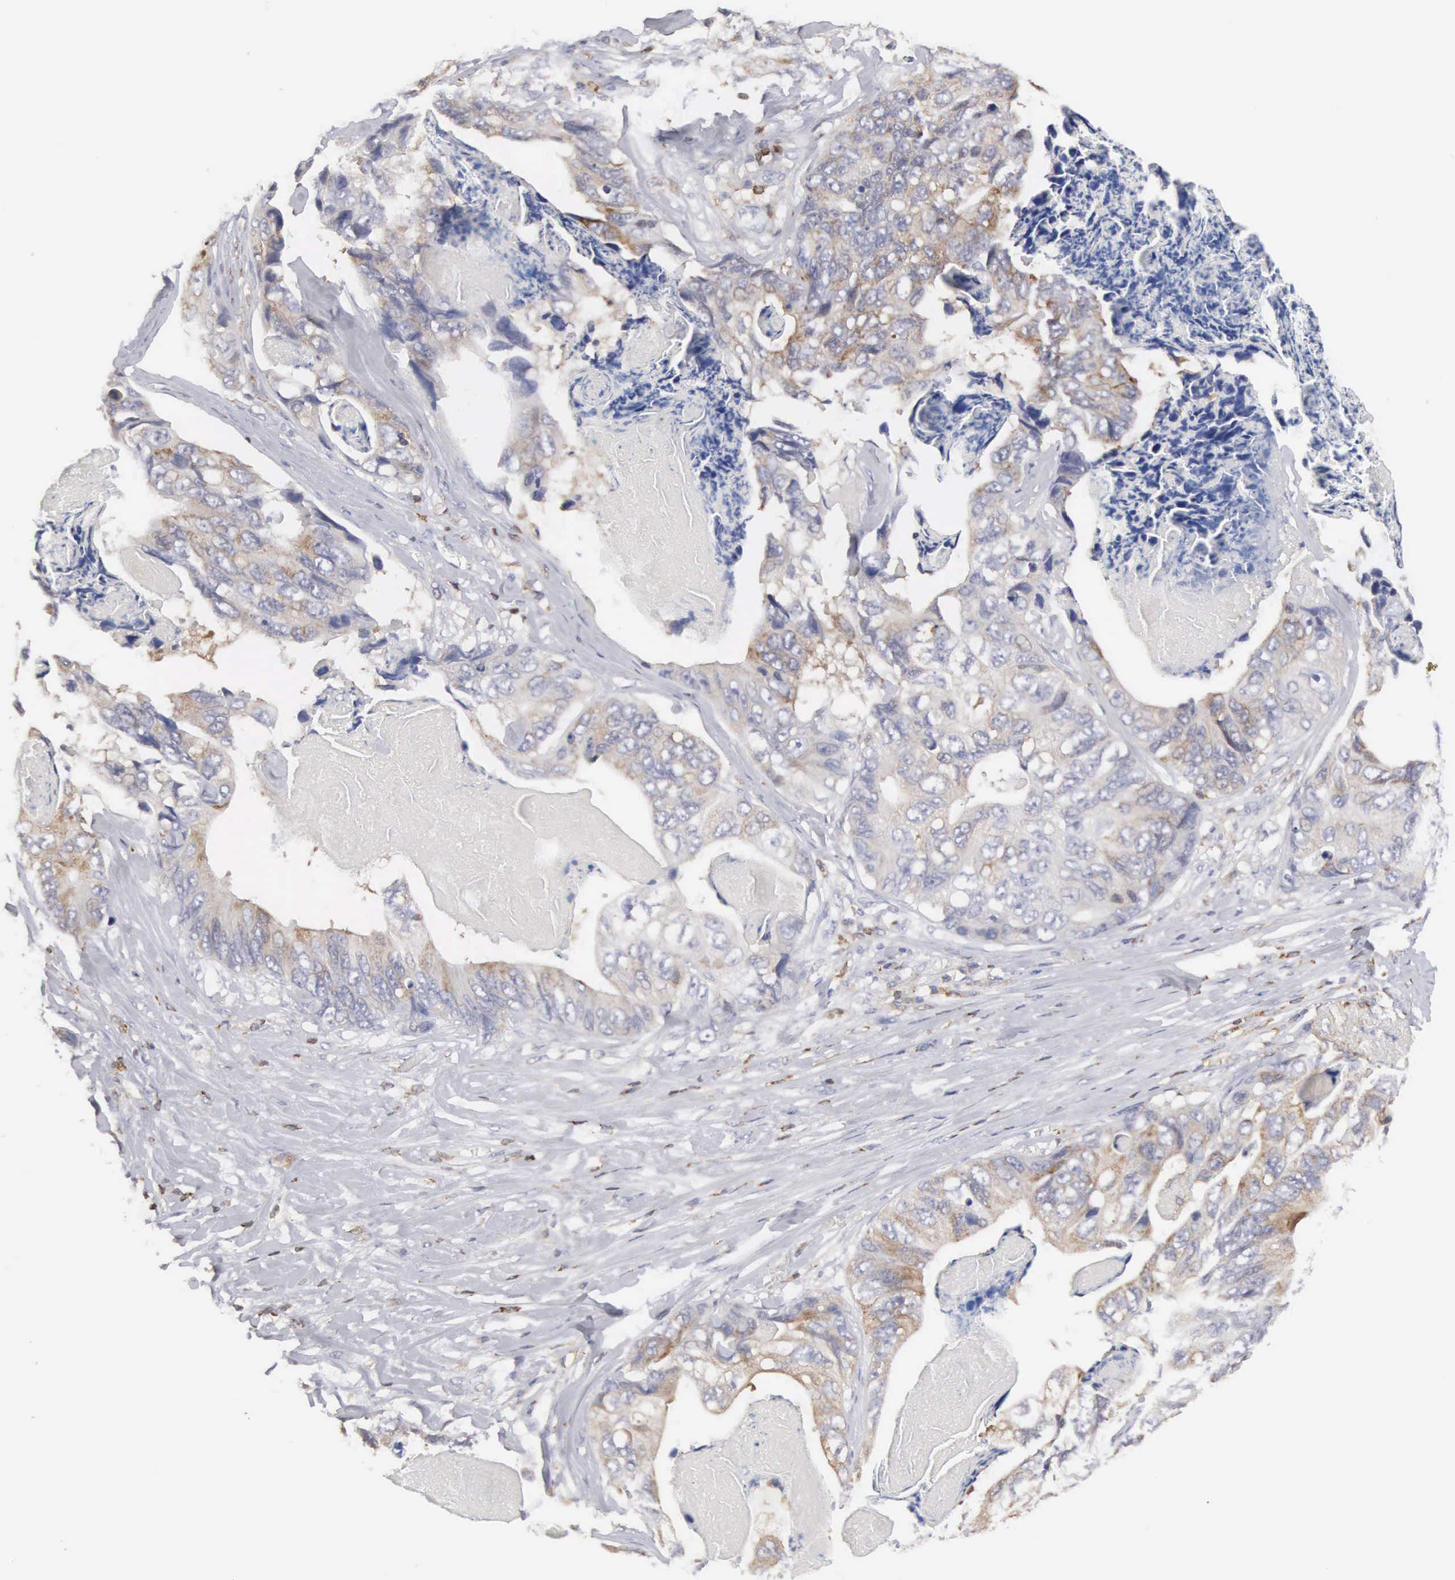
{"staining": {"intensity": "weak", "quantity": "25%-75%", "location": "cytoplasmic/membranous"}, "tissue": "prostate cancer", "cell_type": "Tumor cells", "image_type": "cancer", "snomed": [{"axis": "morphology", "description": "Adenocarcinoma, Low grade"}, {"axis": "topography", "description": "Prostate"}], "caption": "A photomicrograph of human prostate low-grade adenocarcinoma stained for a protein demonstrates weak cytoplasmic/membranous brown staining in tumor cells.", "gene": "SH3BP1", "patient": {"sex": "male", "age": 71}}